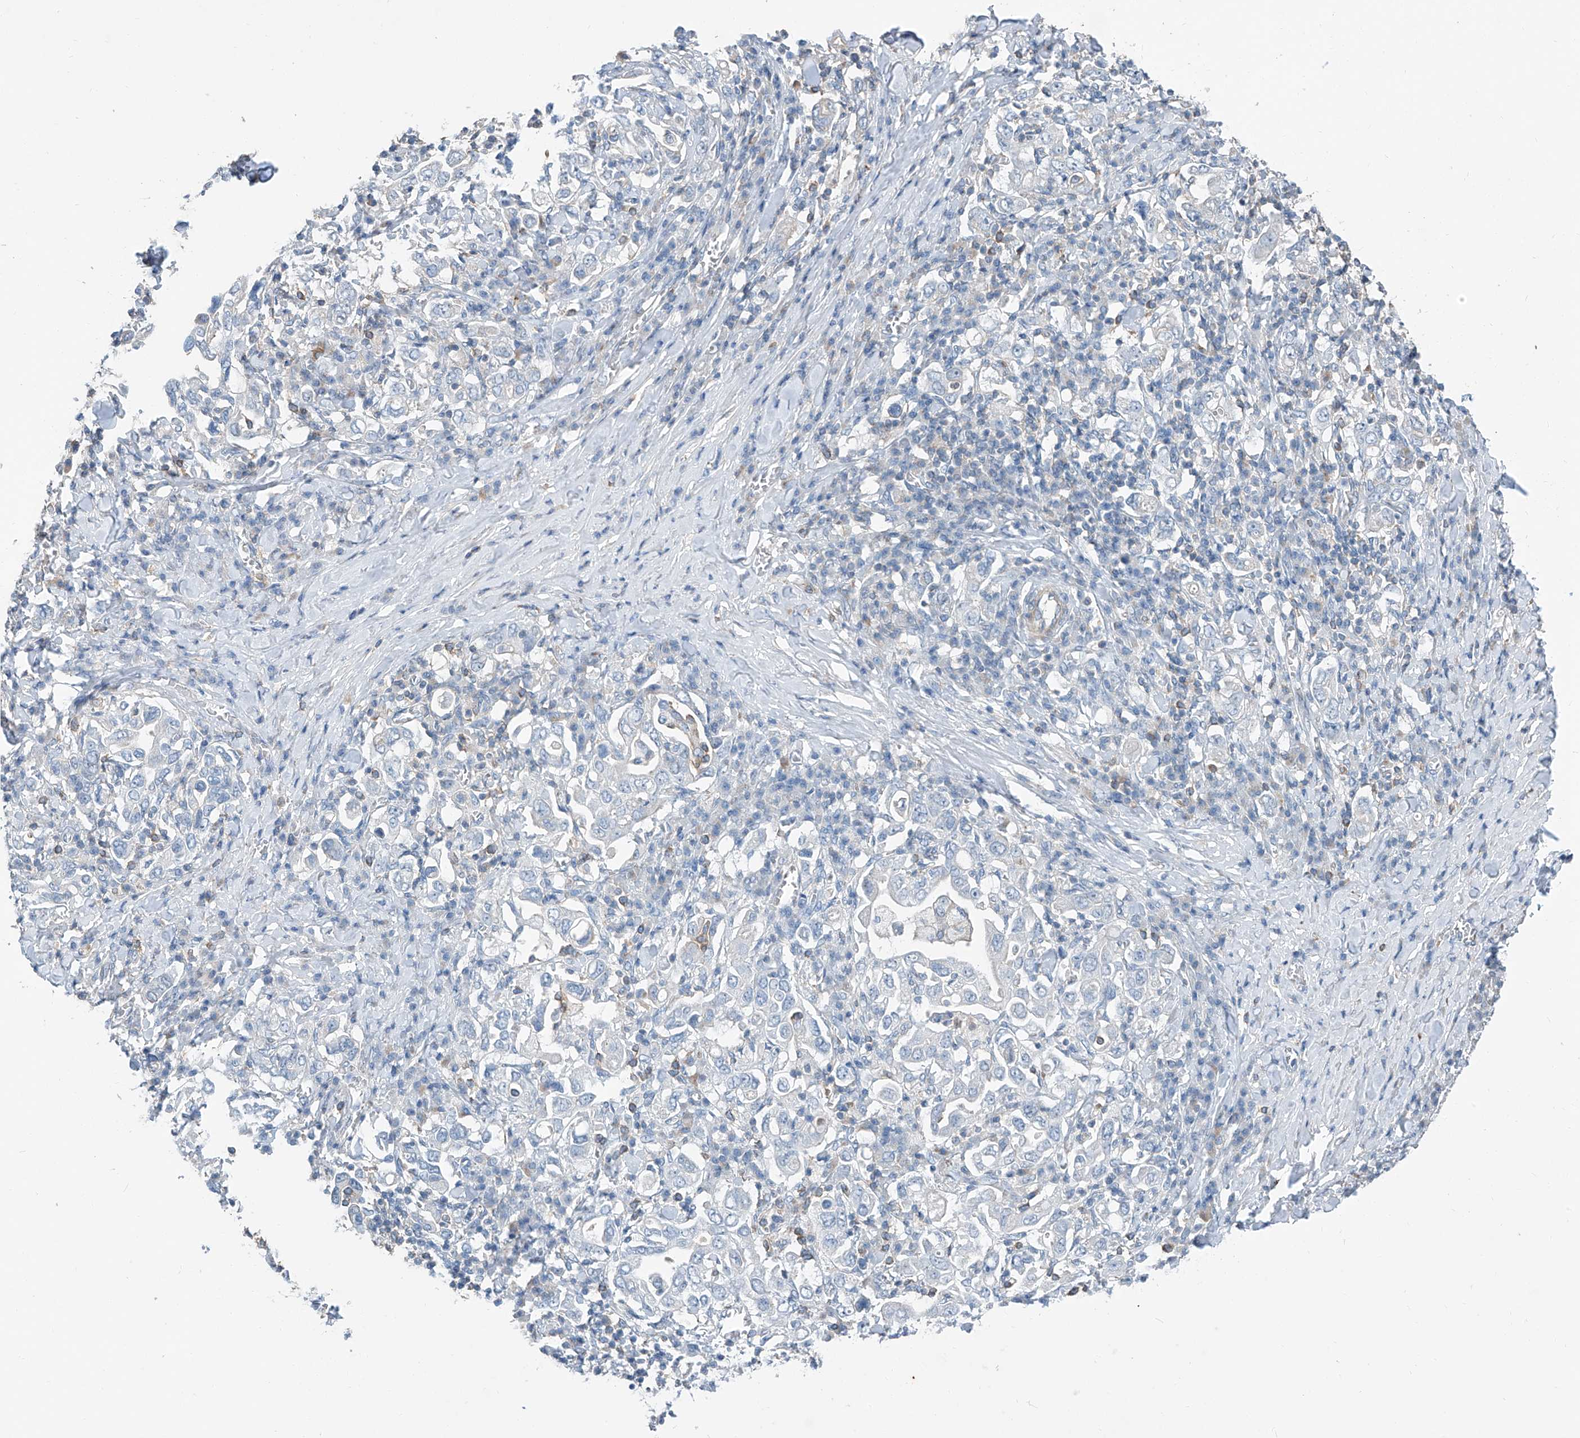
{"staining": {"intensity": "negative", "quantity": "none", "location": "none"}, "tissue": "stomach cancer", "cell_type": "Tumor cells", "image_type": "cancer", "snomed": [{"axis": "morphology", "description": "Adenocarcinoma, NOS"}, {"axis": "topography", "description": "Stomach, upper"}], "caption": "This is an IHC image of human stomach cancer. There is no expression in tumor cells.", "gene": "ANKRD34A", "patient": {"sex": "male", "age": 62}}